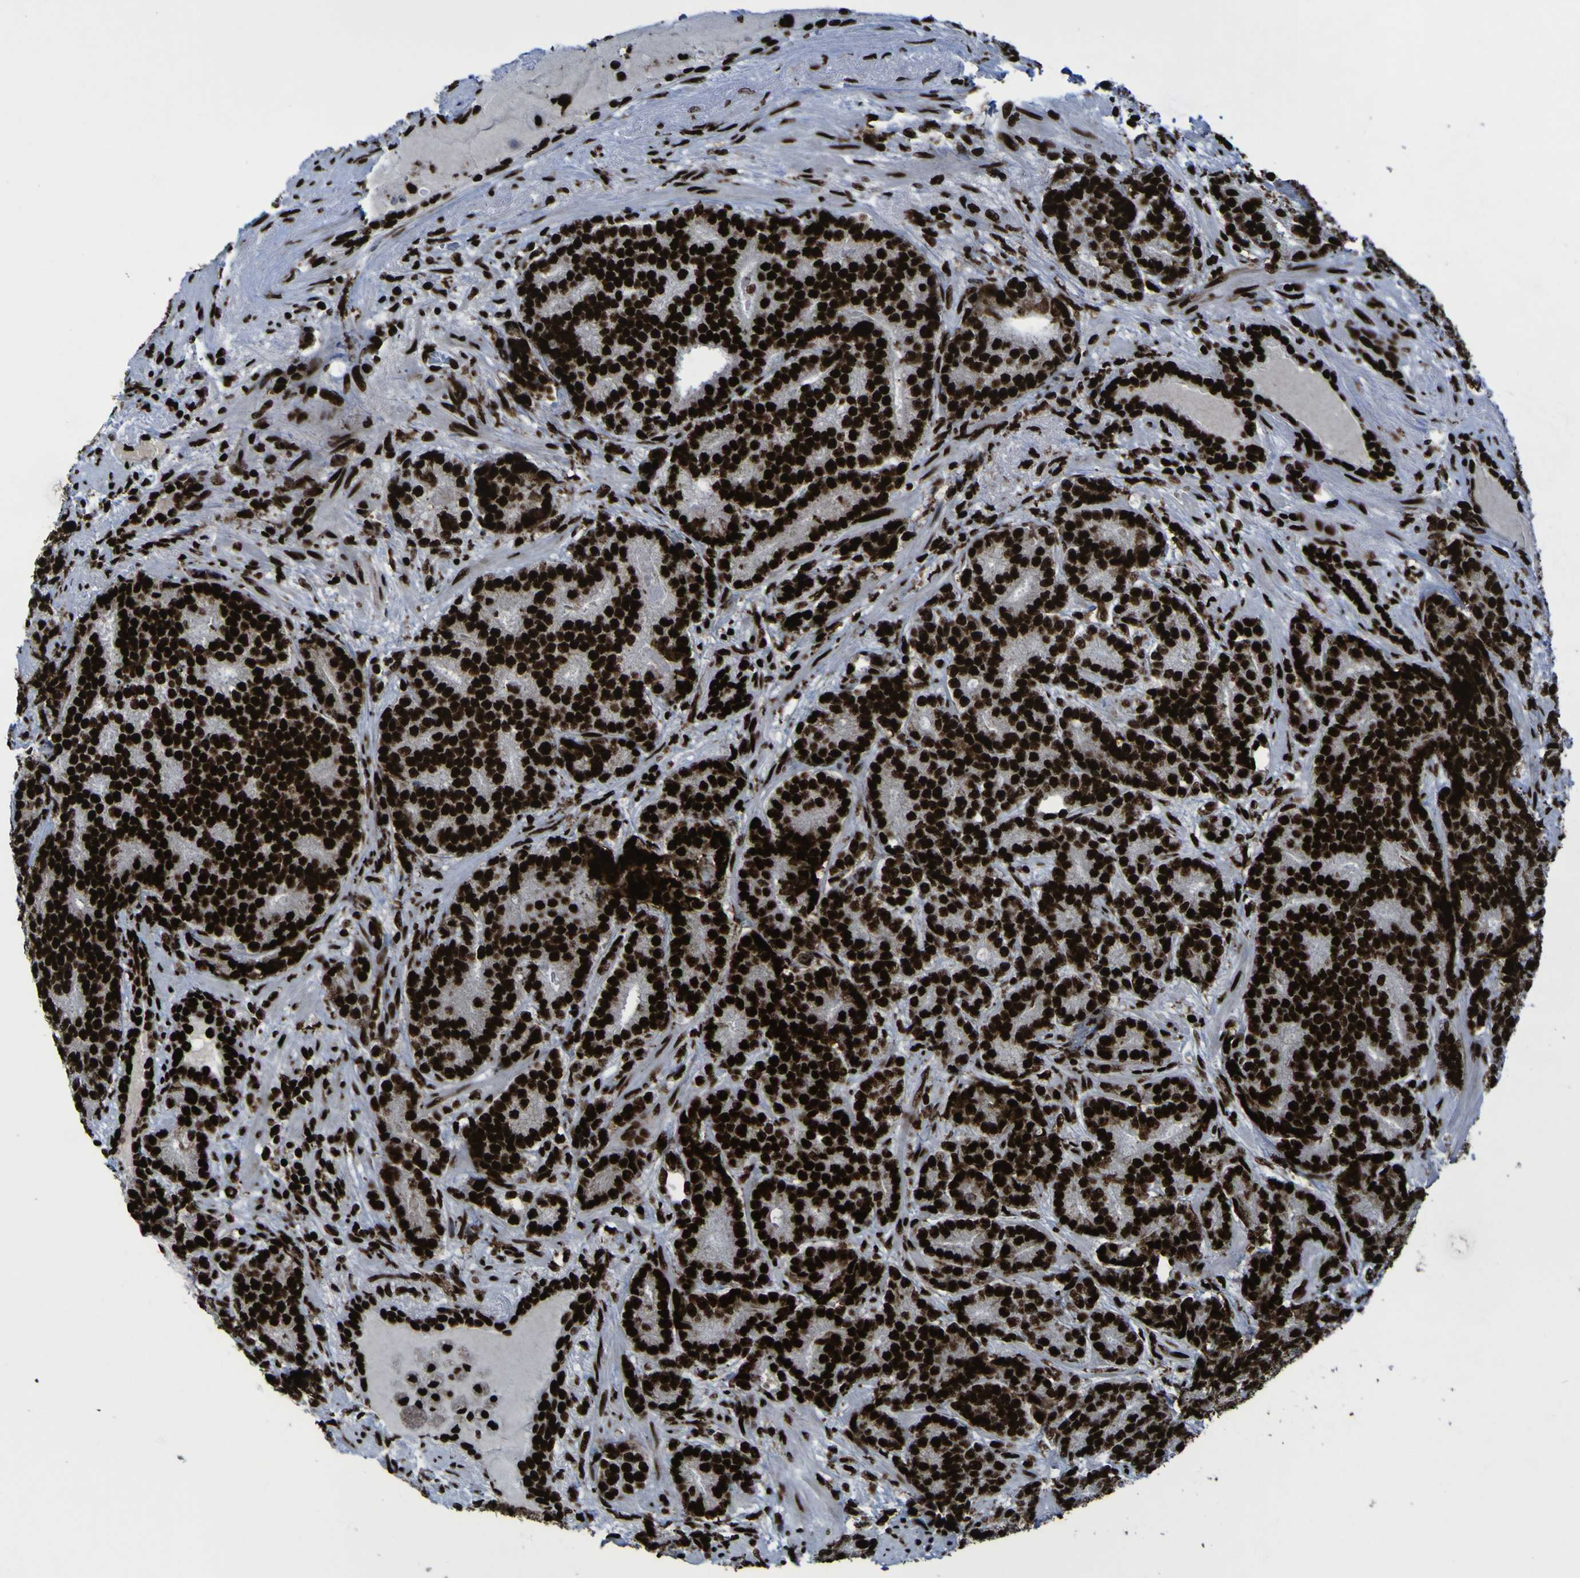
{"staining": {"intensity": "strong", "quantity": ">75%", "location": "nuclear"}, "tissue": "prostate cancer", "cell_type": "Tumor cells", "image_type": "cancer", "snomed": [{"axis": "morphology", "description": "Adenocarcinoma, High grade"}, {"axis": "topography", "description": "Prostate"}], "caption": "Protein staining of prostate high-grade adenocarcinoma tissue shows strong nuclear expression in approximately >75% of tumor cells.", "gene": "NPM1", "patient": {"sex": "male", "age": 61}}